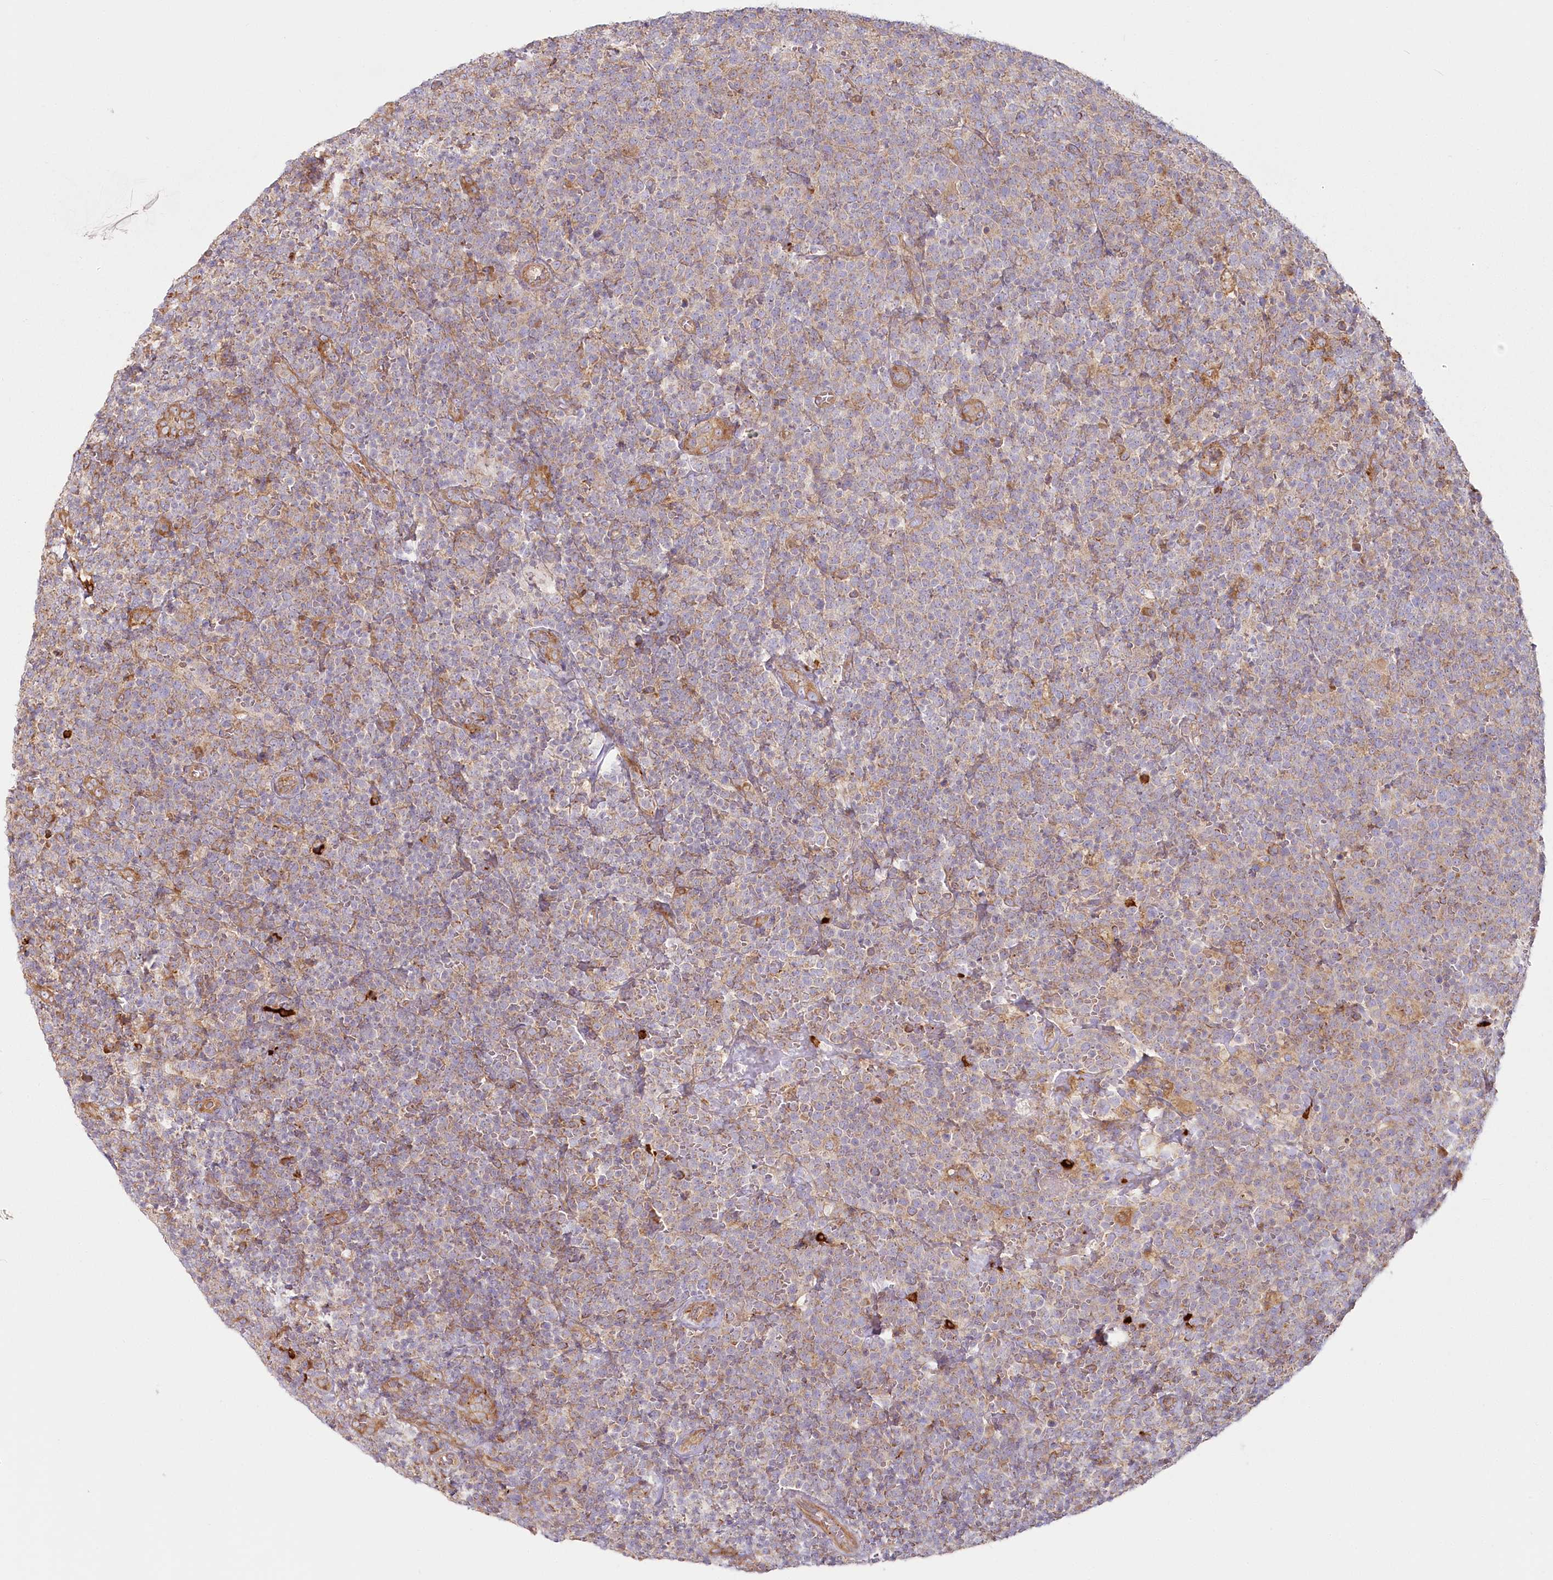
{"staining": {"intensity": "weak", "quantity": "25%-75%", "location": "cytoplasmic/membranous"}, "tissue": "lymphoma", "cell_type": "Tumor cells", "image_type": "cancer", "snomed": [{"axis": "morphology", "description": "Malignant lymphoma, non-Hodgkin's type, High grade"}, {"axis": "topography", "description": "Lymph node"}], "caption": "Lymphoma stained with DAB (3,3'-diaminobenzidine) immunohistochemistry (IHC) demonstrates low levels of weak cytoplasmic/membranous expression in approximately 25%-75% of tumor cells.", "gene": "HARS2", "patient": {"sex": "male", "age": 61}}